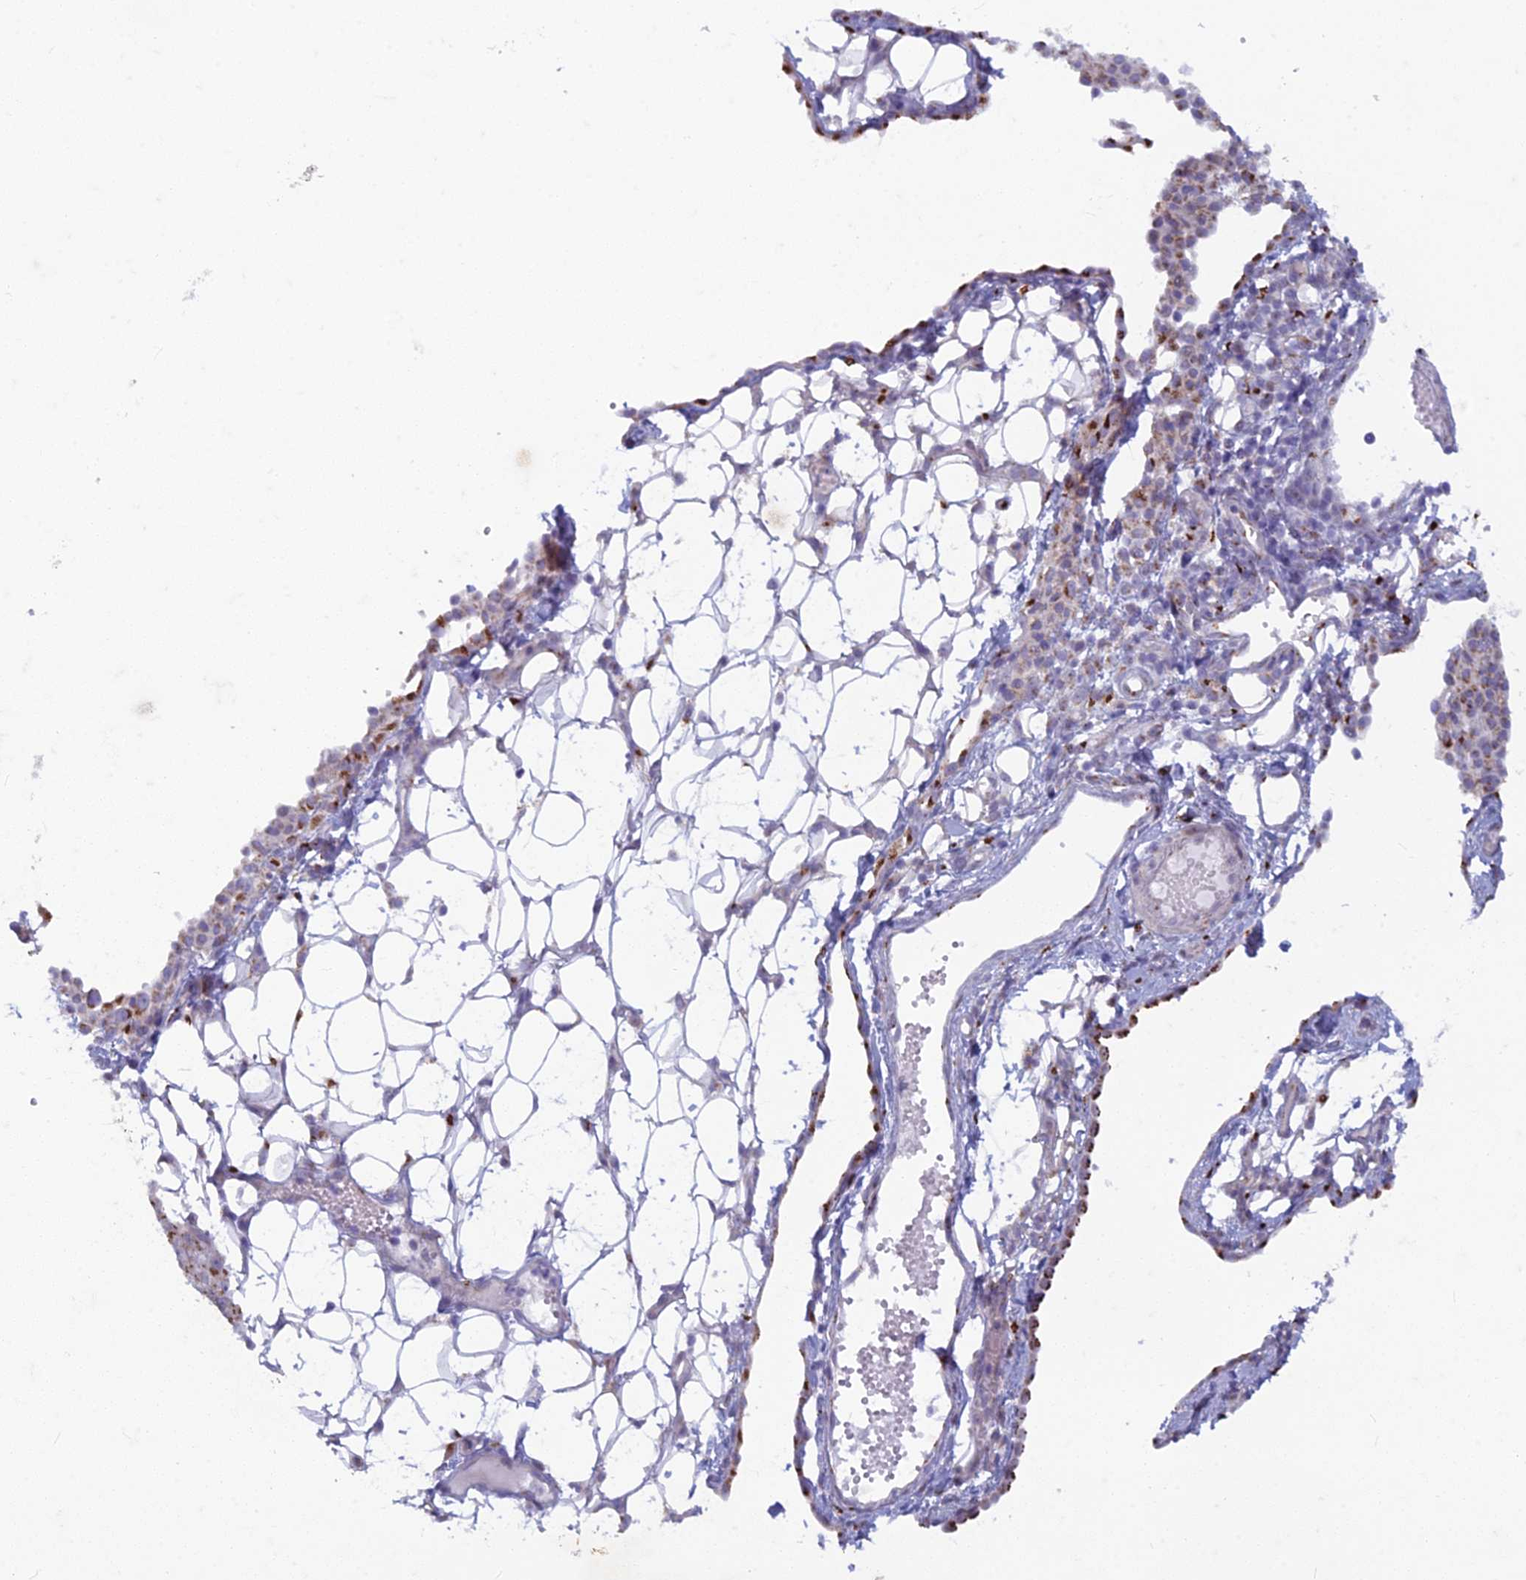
{"staining": {"intensity": "strong", "quantity": "<25%", "location": "cytoplasmic/membranous"}, "tissue": "ovarian cancer", "cell_type": "Tumor cells", "image_type": "cancer", "snomed": [{"axis": "morphology", "description": "Carcinoma, endometroid"}, {"axis": "topography", "description": "Ovary"}], "caption": "Tumor cells reveal medium levels of strong cytoplasmic/membranous expression in approximately <25% of cells in human ovarian endometroid carcinoma.", "gene": "FAM3C", "patient": {"sex": "female", "age": 42}}